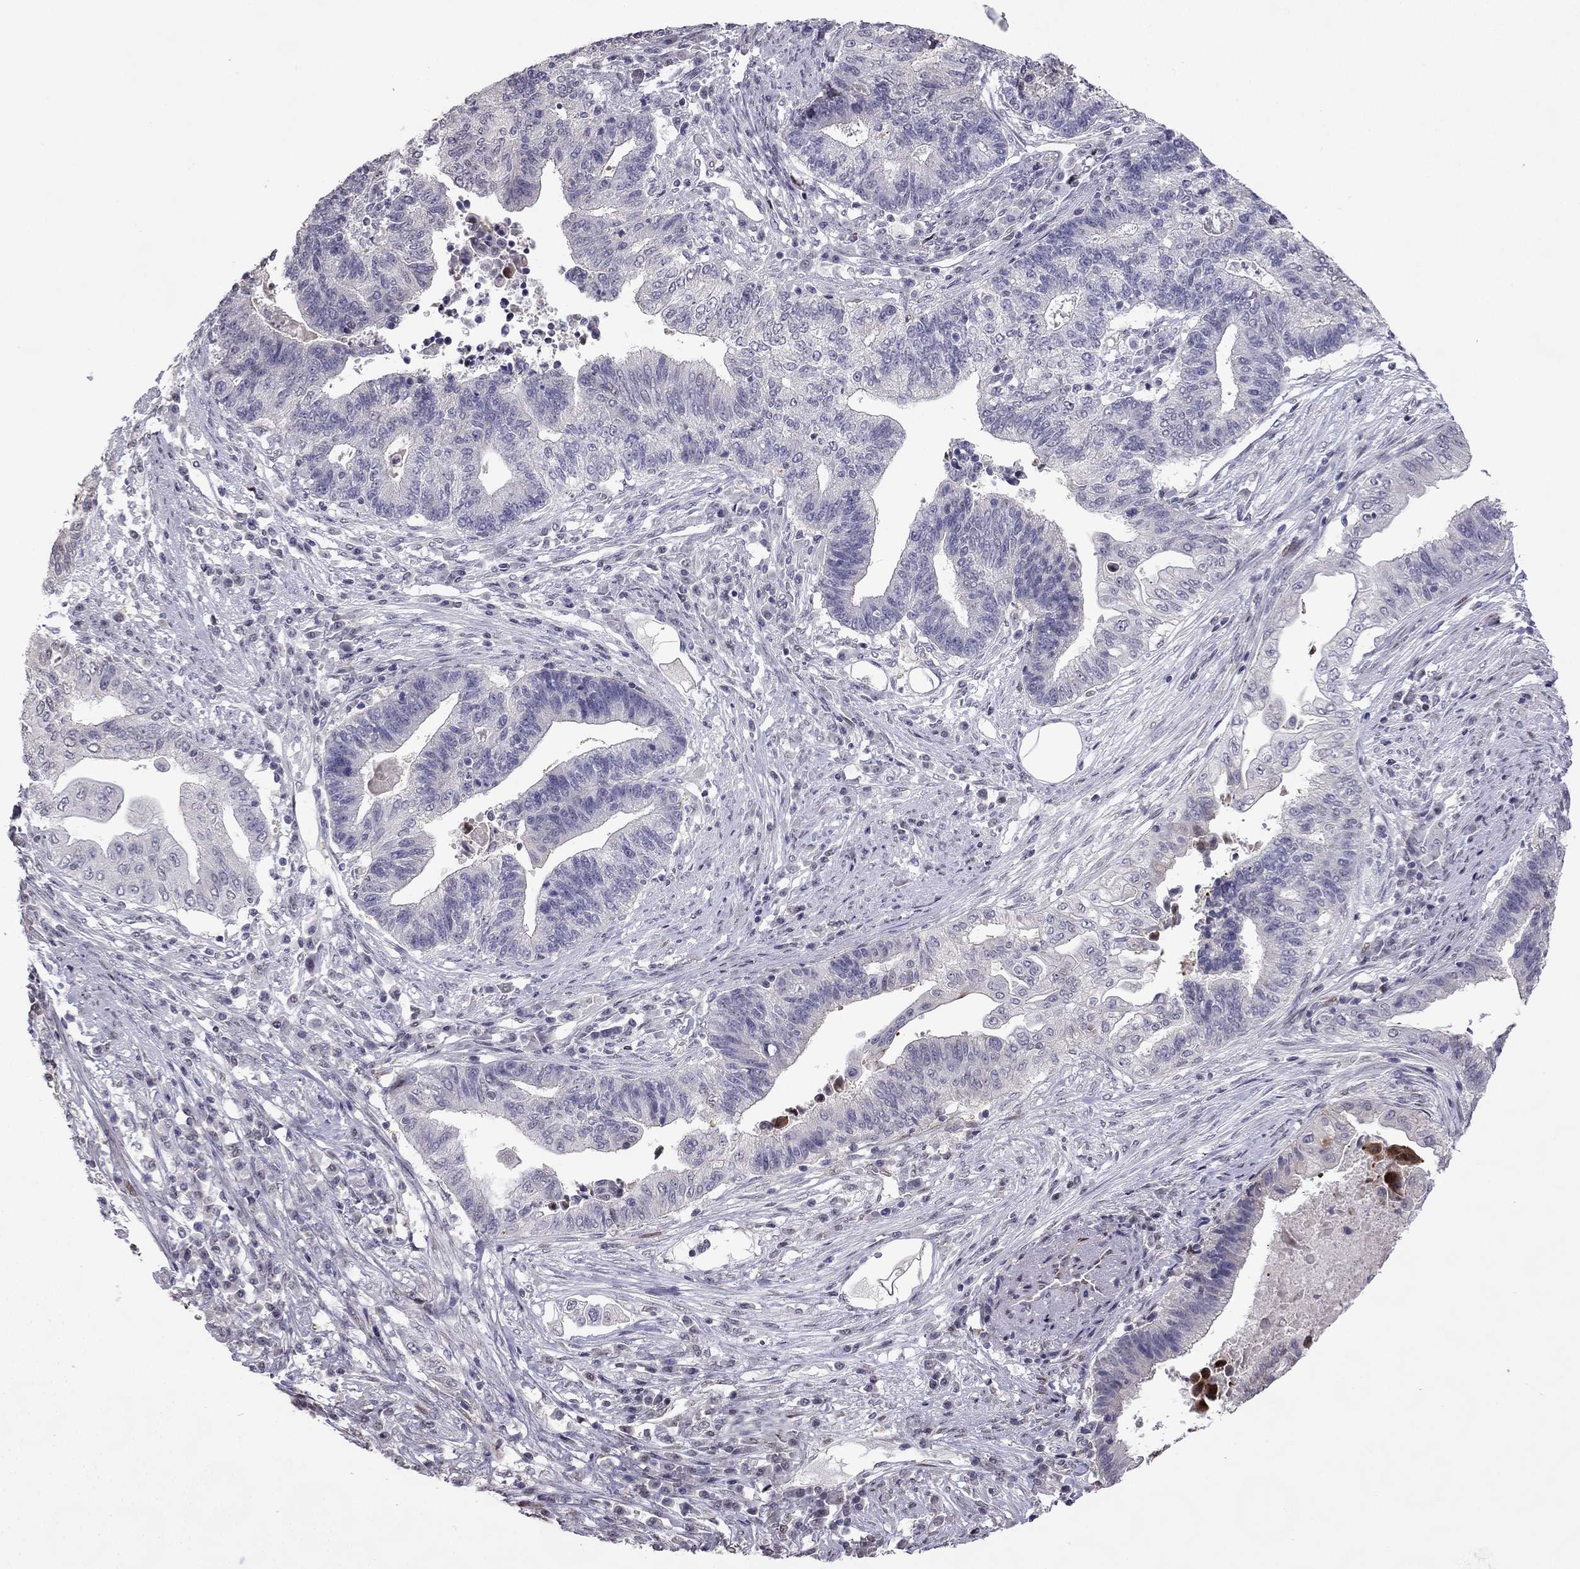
{"staining": {"intensity": "negative", "quantity": "none", "location": "none"}, "tissue": "endometrial cancer", "cell_type": "Tumor cells", "image_type": "cancer", "snomed": [{"axis": "morphology", "description": "Adenocarcinoma, NOS"}, {"axis": "topography", "description": "Uterus"}, {"axis": "topography", "description": "Endometrium"}], "caption": "Tumor cells are negative for protein expression in human endometrial cancer. (DAB immunohistochemistry, high magnification).", "gene": "CFAP70", "patient": {"sex": "female", "age": 54}}